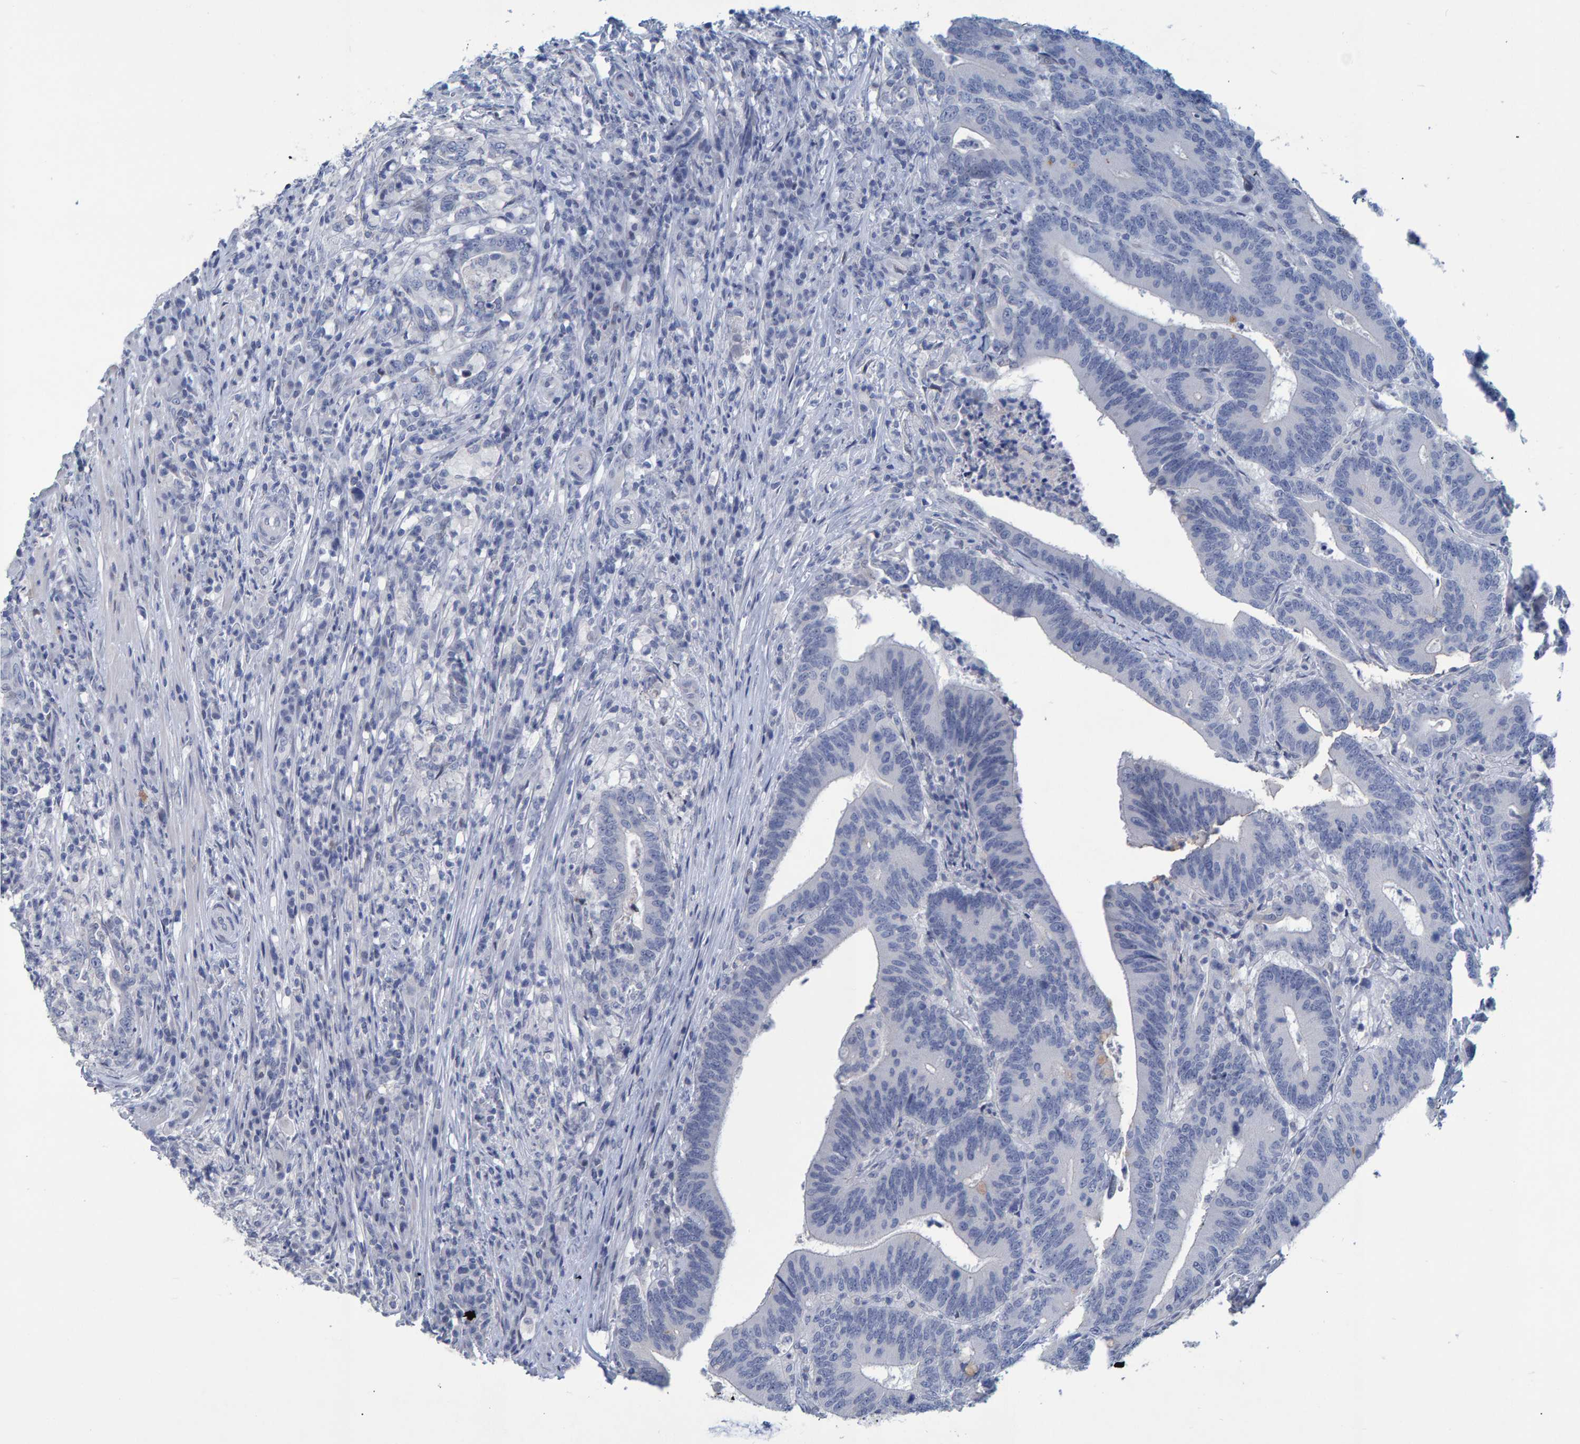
{"staining": {"intensity": "negative", "quantity": "none", "location": "none"}, "tissue": "colorectal cancer", "cell_type": "Tumor cells", "image_type": "cancer", "snomed": [{"axis": "morphology", "description": "Adenocarcinoma, NOS"}, {"axis": "topography", "description": "Colon"}], "caption": "Immunohistochemical staining of adenocarcinoma (colorectal) exhibits no significant positivity in tumor cells. (Immunohistochemistry (ihc), brightfield microscopy, high magnification).", "gene": "PROCA1", "patient": {"sex": "female", "age": 66}}